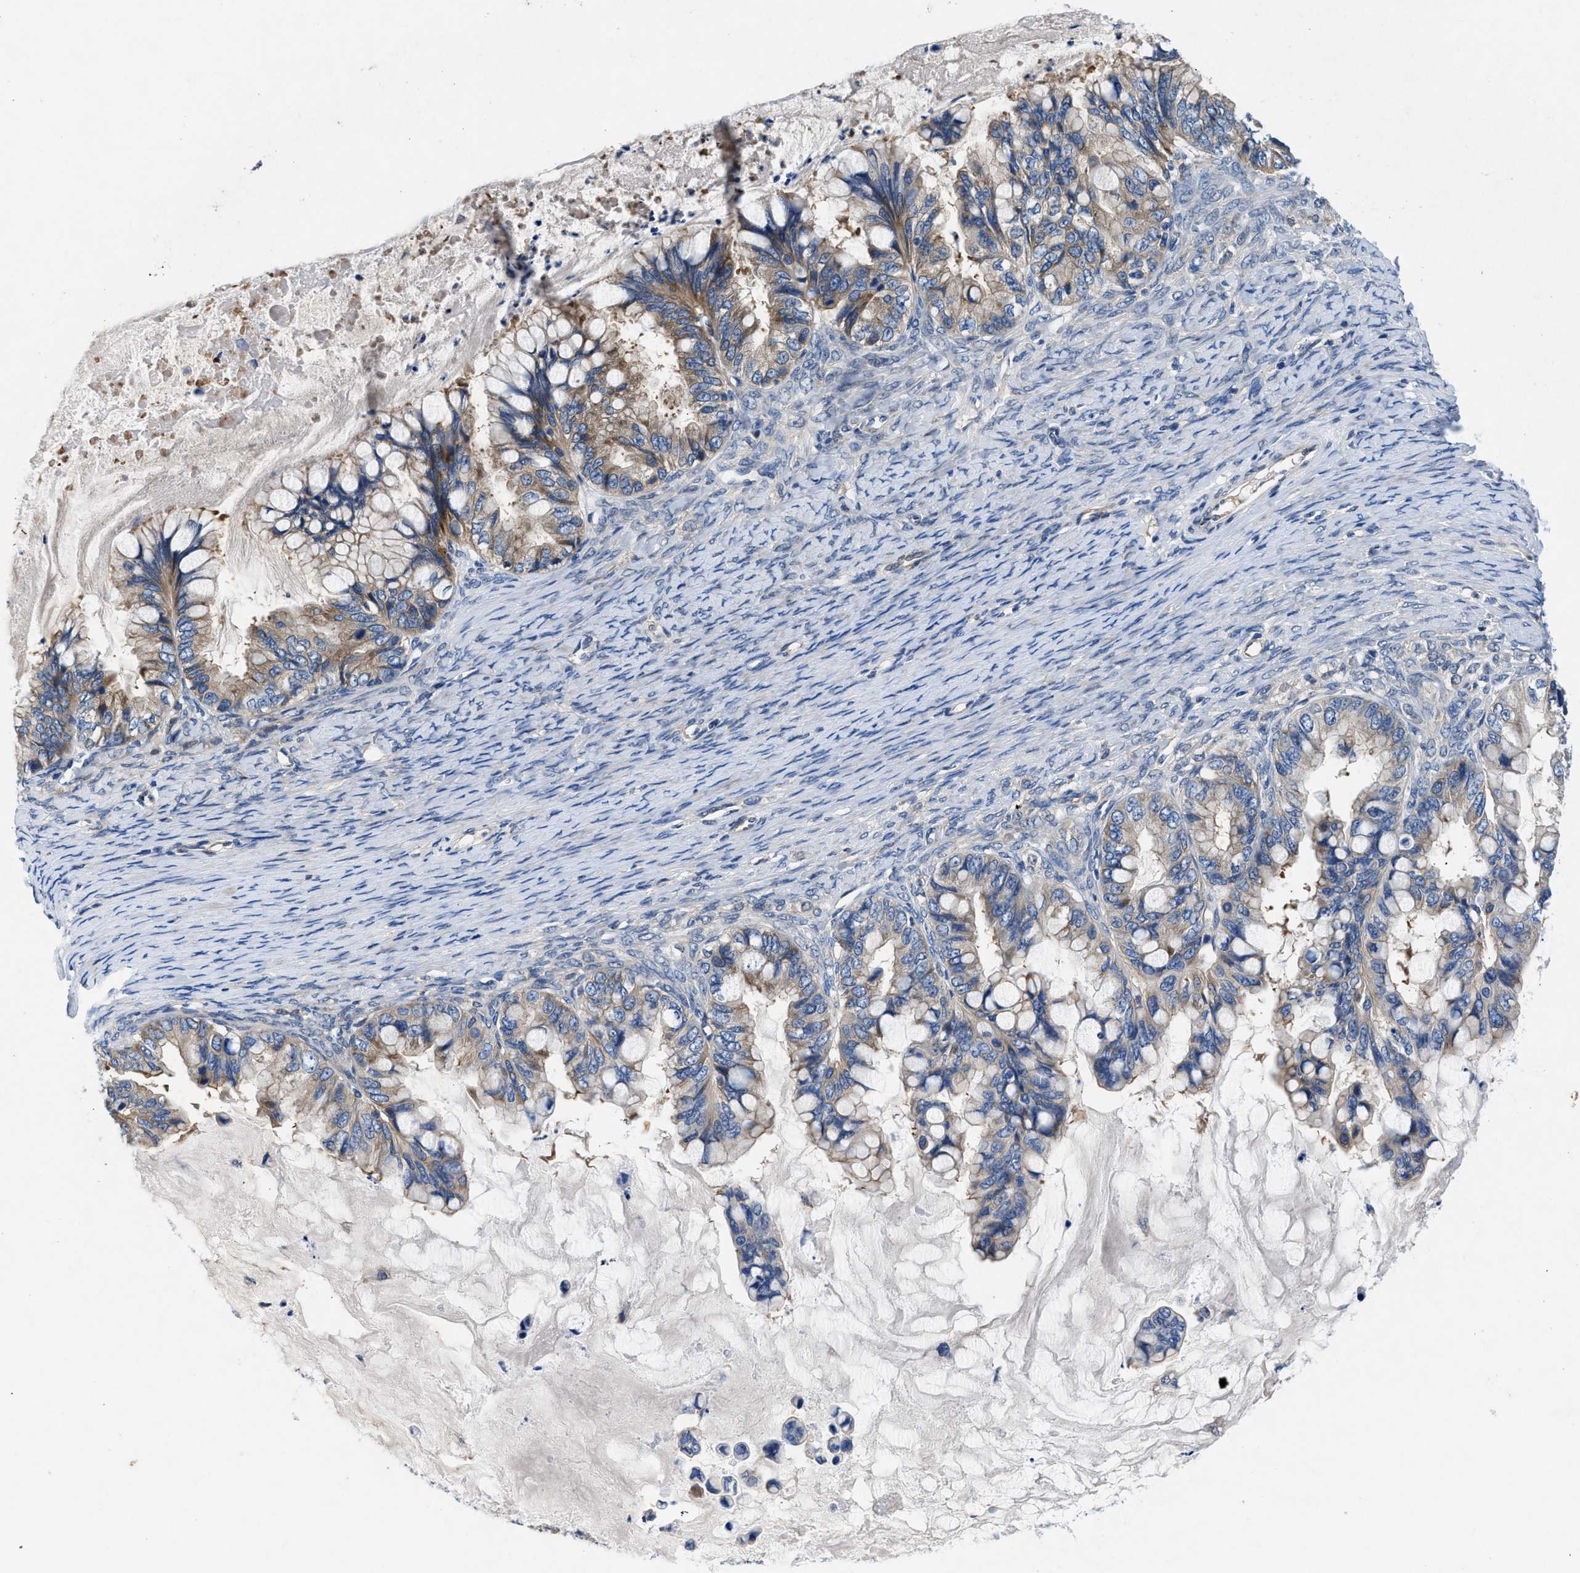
{"staining": {"intensity": "moderate", "quantity": "25%-75%", "location": "cytoplasmic/membranous"}, "tissue": "ovarian cancer", "cell_type": "Tumor cells", "image_type": "cancer", "snomed": [{"axis": "morphology", "description": "Cystadenocarcinoma, mucinous, NOS"}, {"axis": "topography", "description": "Ovary"}], "caption": "Immunohistochemical staining of human ovarian cancer (mucinous cystadenocarcinoma) demonstrates medium levels of moderate cytoplasmic/membranous staining in approximately 25%-75% of tumor cells.", "gene": "COPS2", "patient": {"sex": "female", "age": 80}}